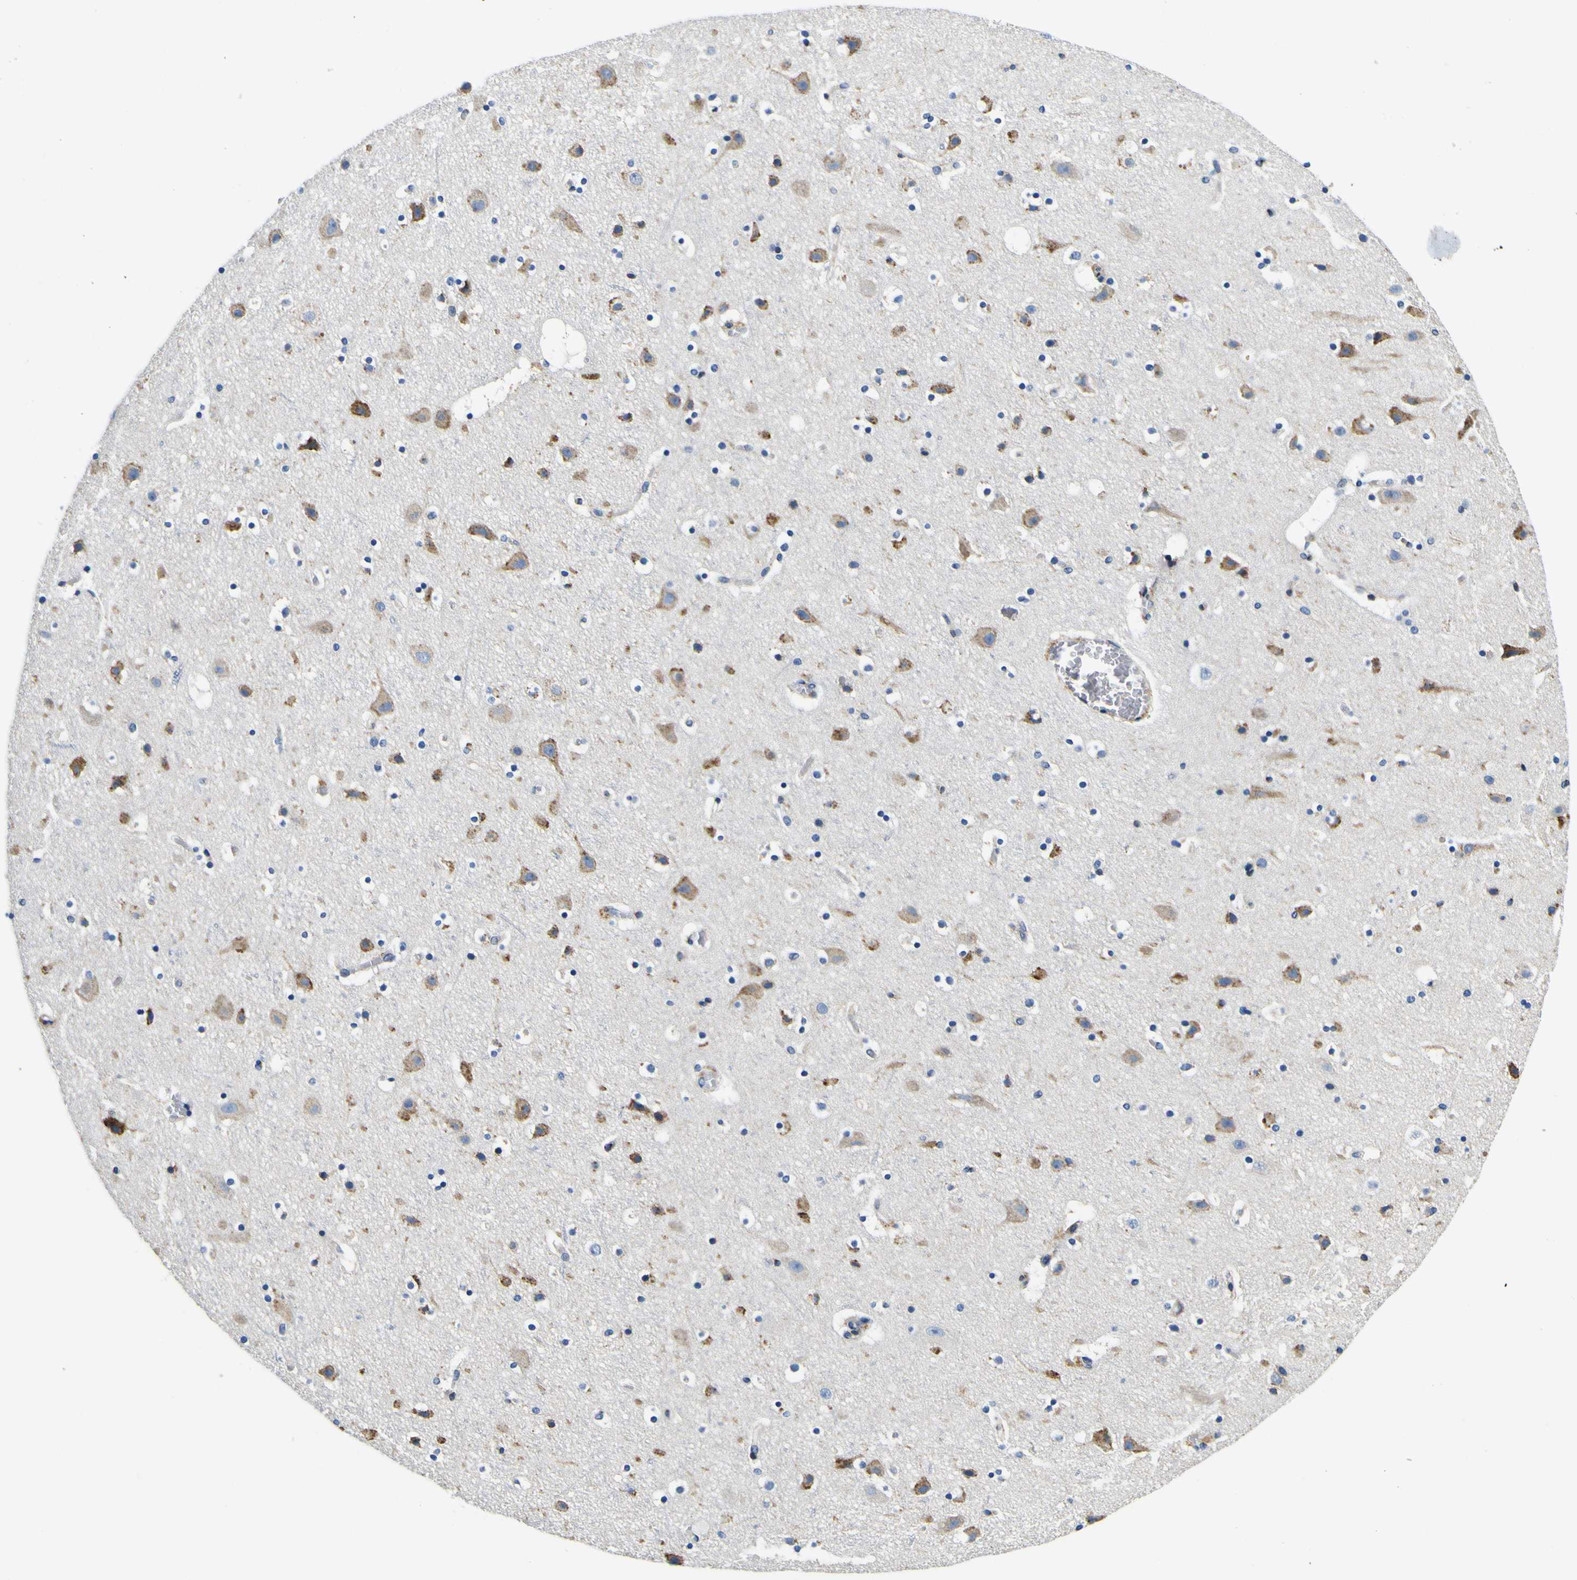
{"staining": {"intensity": "moderate", "quantity": "<25%", "location": "cytoplasmic/membranous"}, "tissue": "cerebral cortex", "cell_type": "Endothelial cells", "image_type": "normal", "snomed": [{"axis": "morphology", "description": "Normal tissue, NOS"}, {"axis": "topography", "description": "Cerebral cortex"}], "caption": "Immunohistochemical staining of normal cerebral cortex exhibits <25% levels of moderate cytoplasmic/membranous protein expression in about <25% of endothelial cells.", "gene": "NLRP3", "patient": {"sex": "male", "age": 45}}